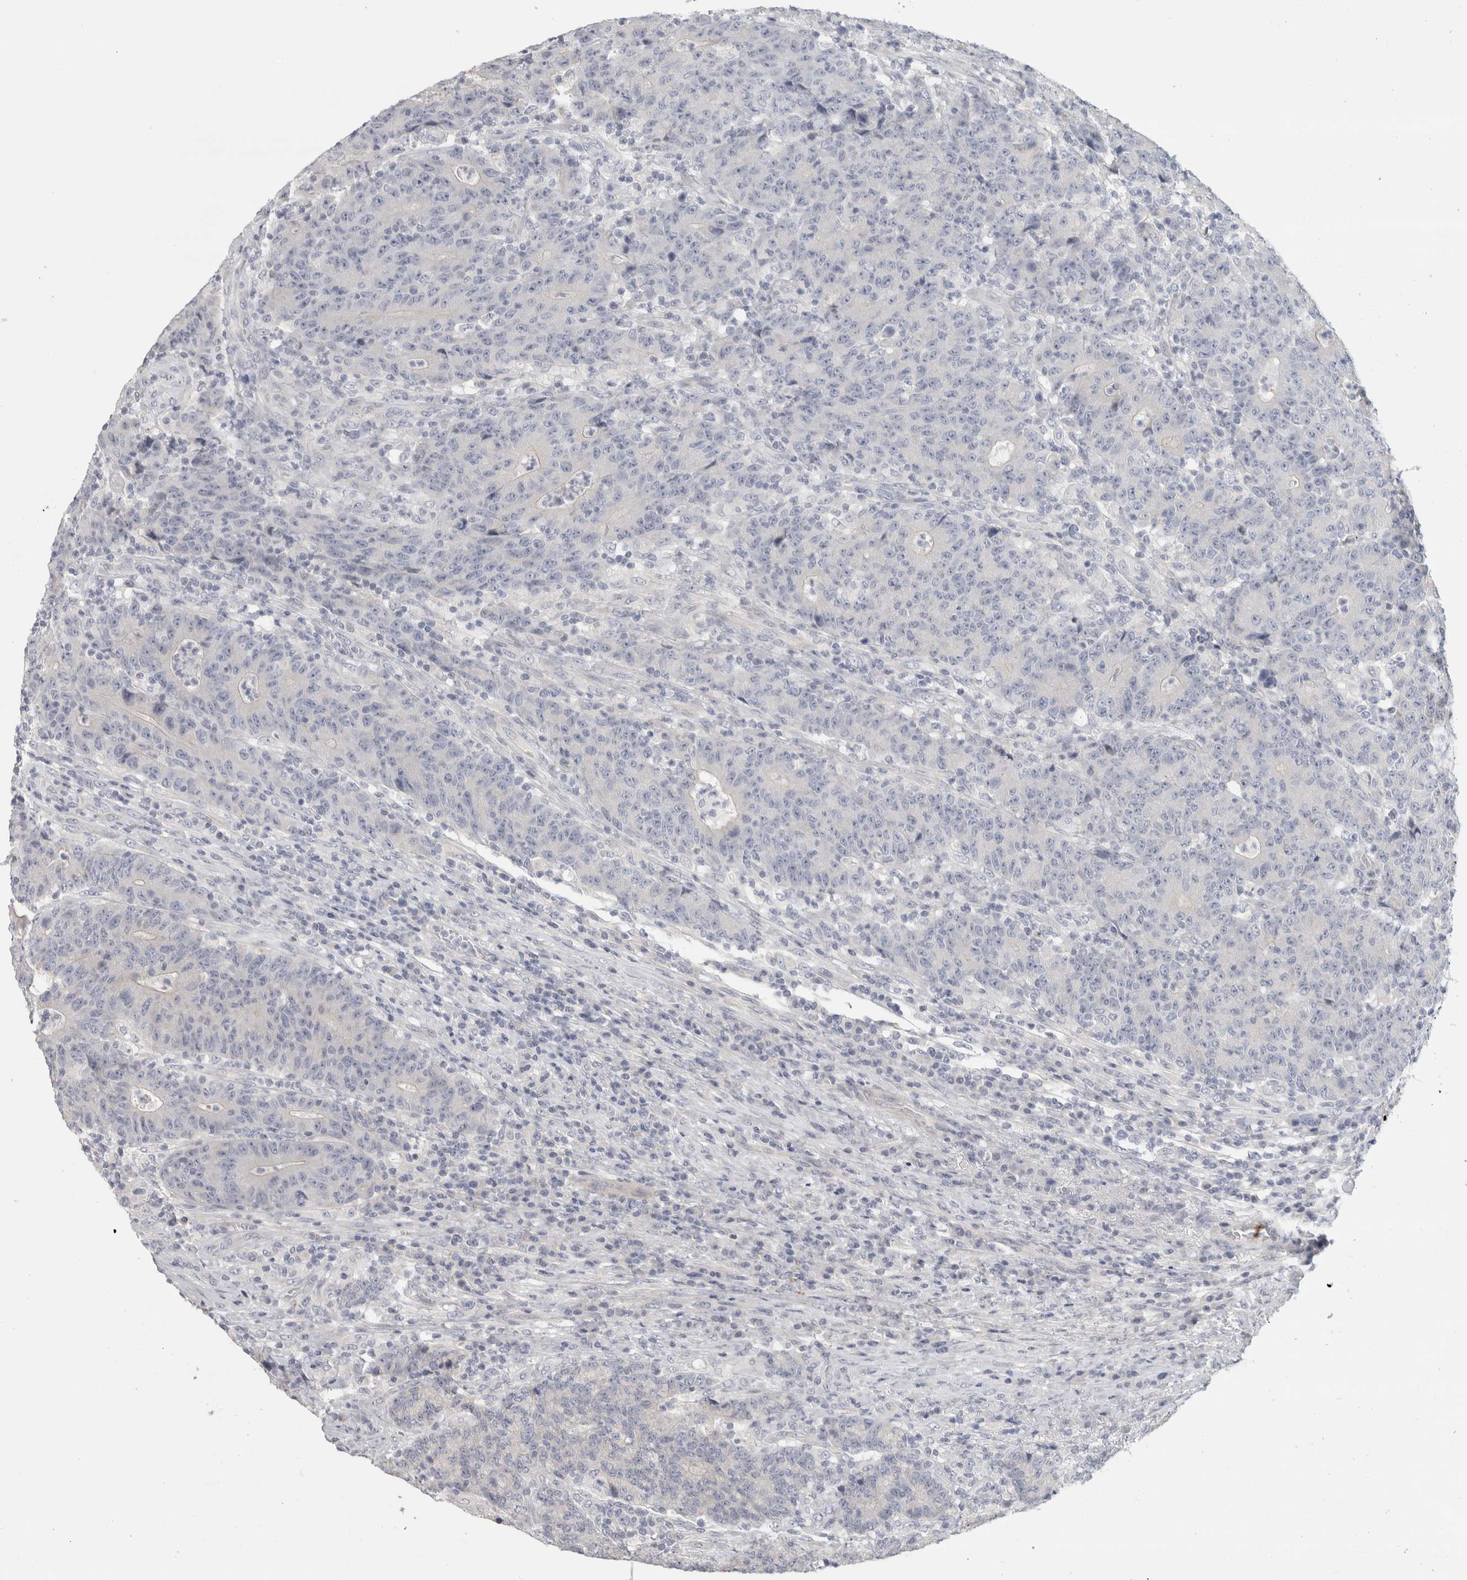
{"staining": {"intensity": "negative", "quantity": "none", "location": "none"}, "tissue": "colorectal cancer", "cell_type": "Tumor cells", "image_type": "cancer", "snomed": [{"axis": "morphology", "description": "Normal tissue, NOS"}, {"axis": "morphology", "description": "Adenocarcinoma, NOS"}, {"axis": "topography", "description": "Colon"}], "caption": "This is an immunohistochemistry histopathology image of human colorectal cancer. There is no expression in tumor cells.", "gene": "DCXR", "patient": {"sex": "female", "age": 75}}